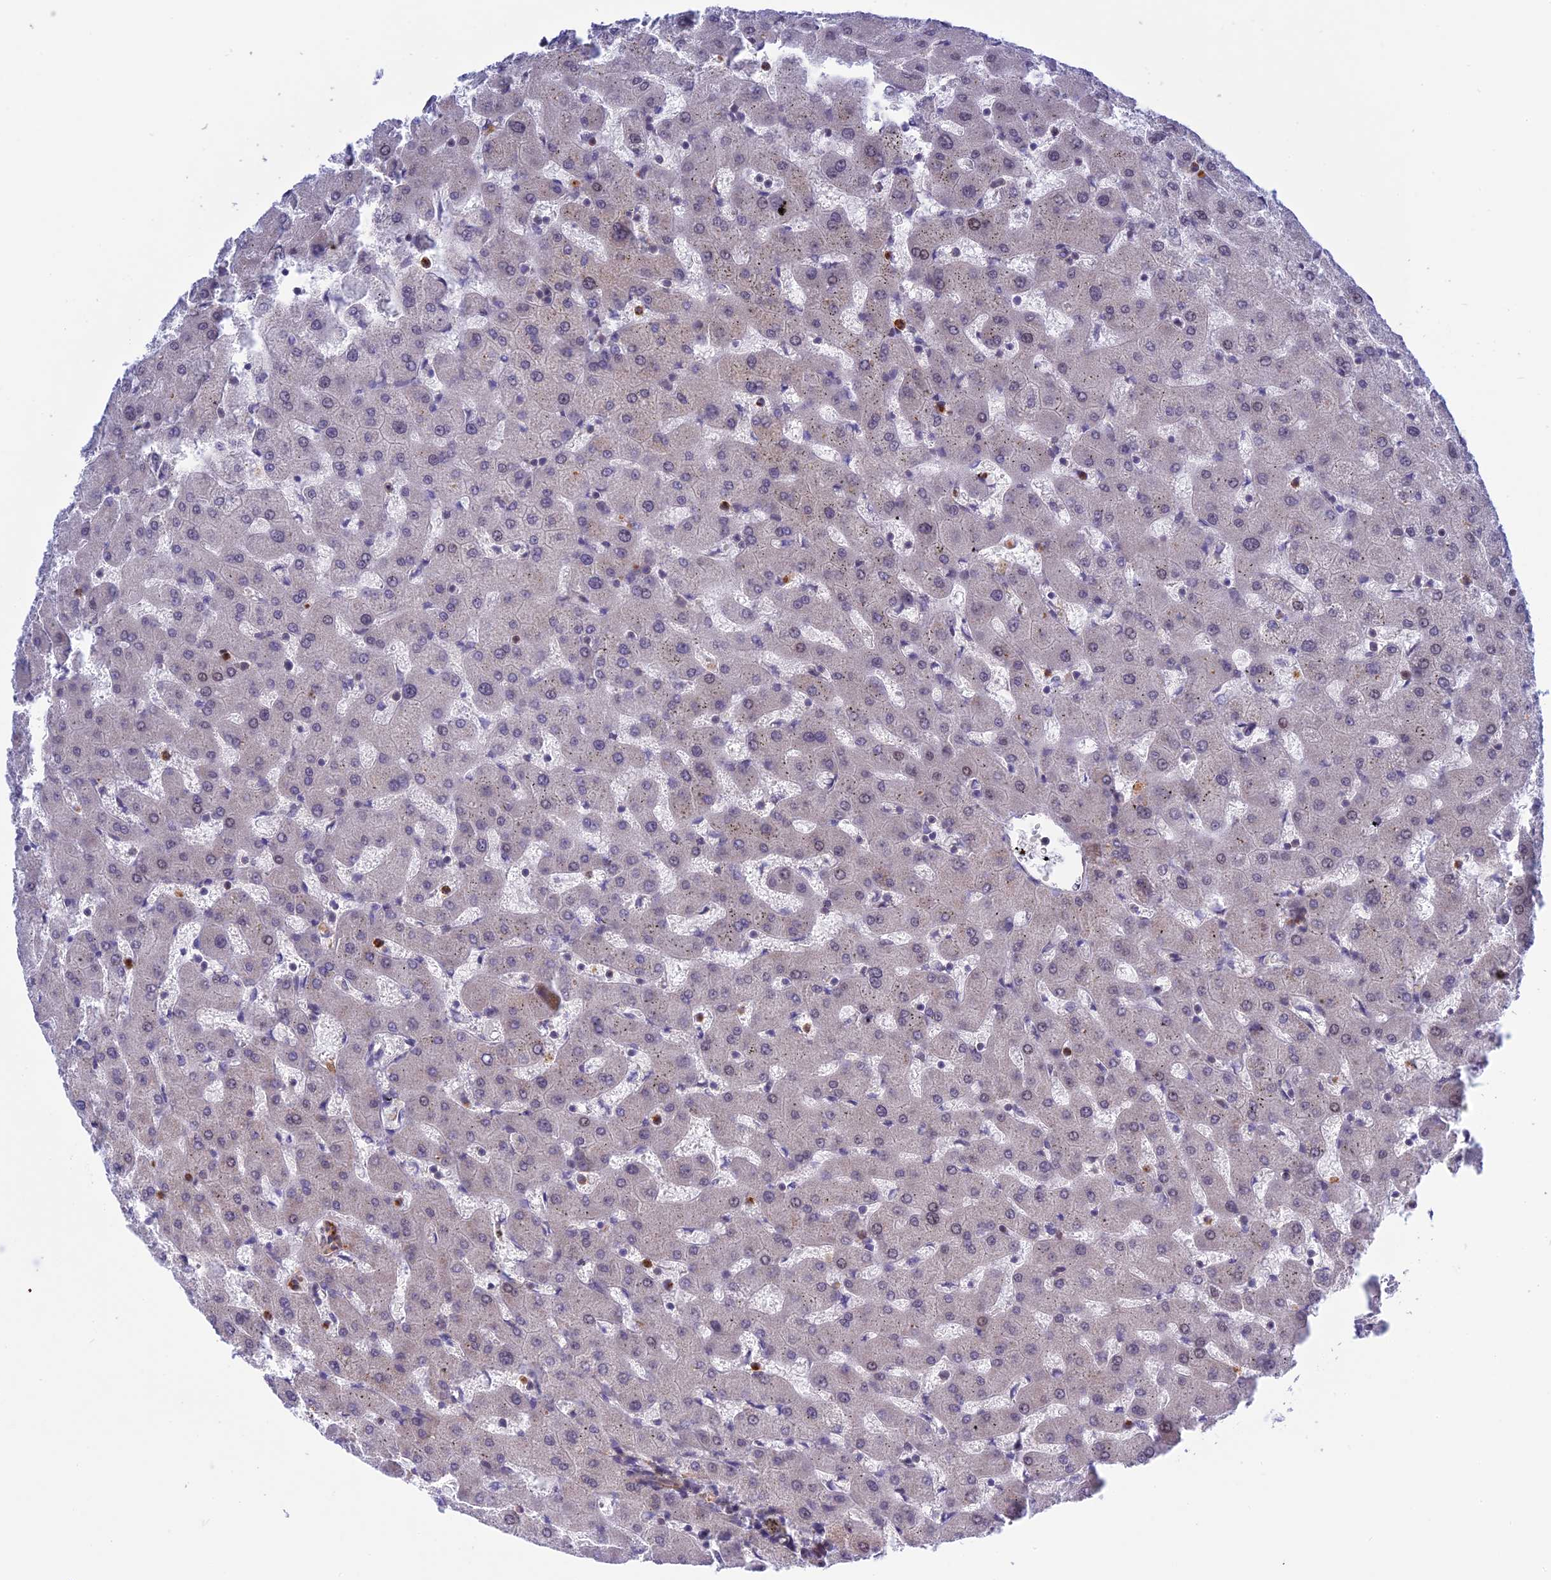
{"staining": {"intensity": "moderate", "quantity": ">75%", "location": "nuclear"}, "tissue": "liver", "cell_type": "Cholangiocytes", "image_type": "normal", "snomed": [{"axis": "morphology", "description": "Normal tissue, NOS"}, {"axis": "topography", "description": "Liver"}], "caption": "High-power microscopy captured an immunohistochemistry (IHC) photomicrograph of unremarkable liver, revealing moderate nuclear positivity in about >75% of cholangiocytes. The staining was performed using DAB (3,3'-diaminobenzidine), with brown indicating positive protein expression. Nuclei are stained blue with hematoxylin.", "gene": "TCEA1", "patient": {"sex": "female", "age": 63}}